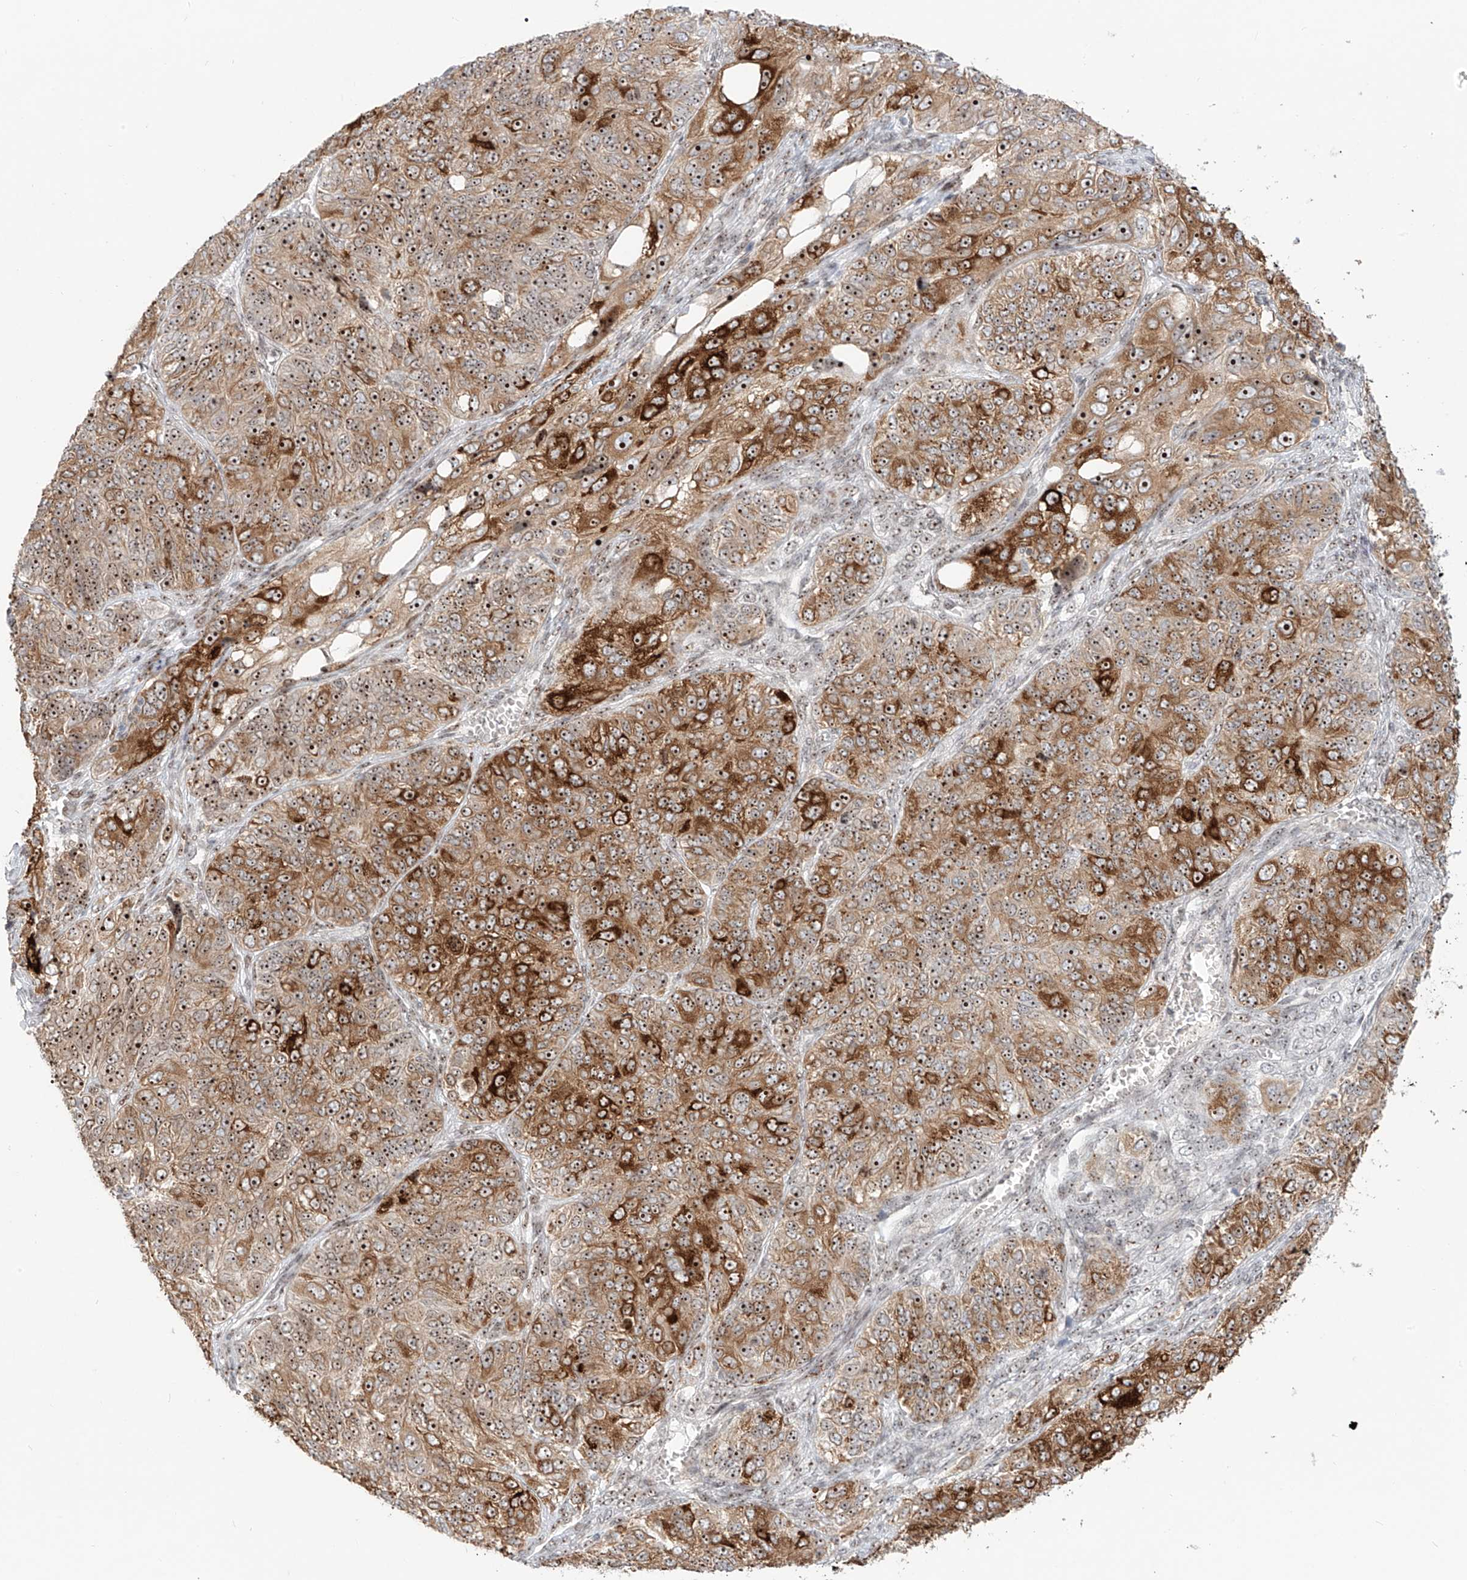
{"staining": {"intensity": "strong", "quantity": ">75%", "location": "cytoplasmic/membranous,nuclear"}, "tissue": "ovarian cancer", "cell_type": "Tumor cells", "image_type": "cancer", "snomed": [{"axis": "morphology", "description": "Carcinoma, endometroid"}, {"axis": "topography", "description": "Ovary"}], "caption": "Immunohistochemistry (IHC) micrograph of ovarian cancer (endometroid carcinoma) stained for a protein (brown), which shows high levels of strong cytoplasmic/membranous and nuclear positivity in about >75% of tumor cells.", "gene": "ZNF512", "patient": {"sex": "female", "age": 51}}